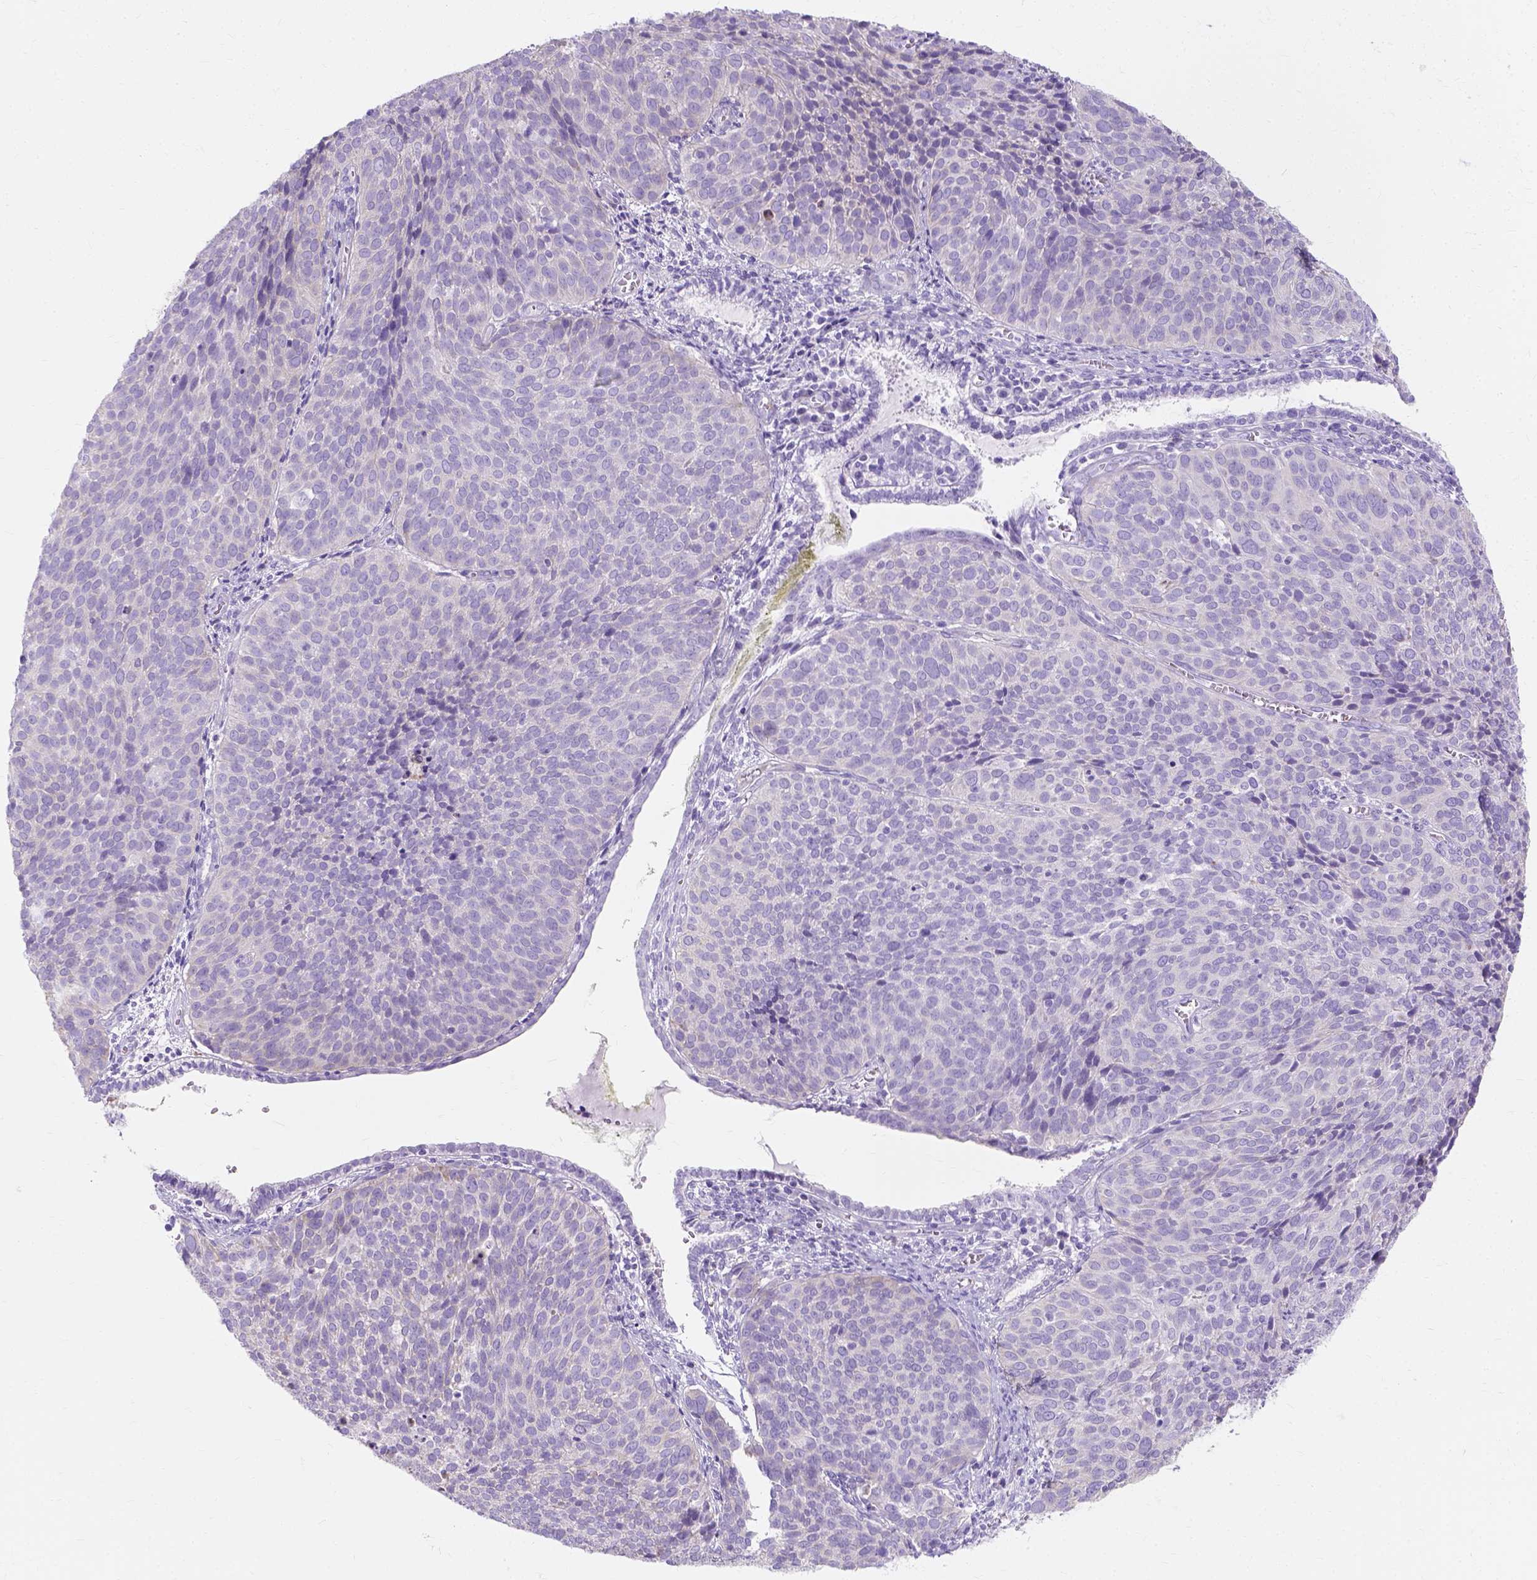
{"staining": {"intensity": "negative", "quantity": "none", "location": "none"}, "tissue": "cervical cancer", "cell_type": "Tumor cells", "image_type": "cancer", "snomed": [{"axis": "morphology", "description": "Squamous cell carcinoma, NOS"}, {"axis": "topography", "description": "Cervix"}], "caption": "A high-resolution micrograph shows immunohistochemistry staining of squamous cell carcinoma (cervical), which exhibits no significant staining in tumor cells.", "gene": "MYH15", "patient": {"sex": "female", "age": 39}}